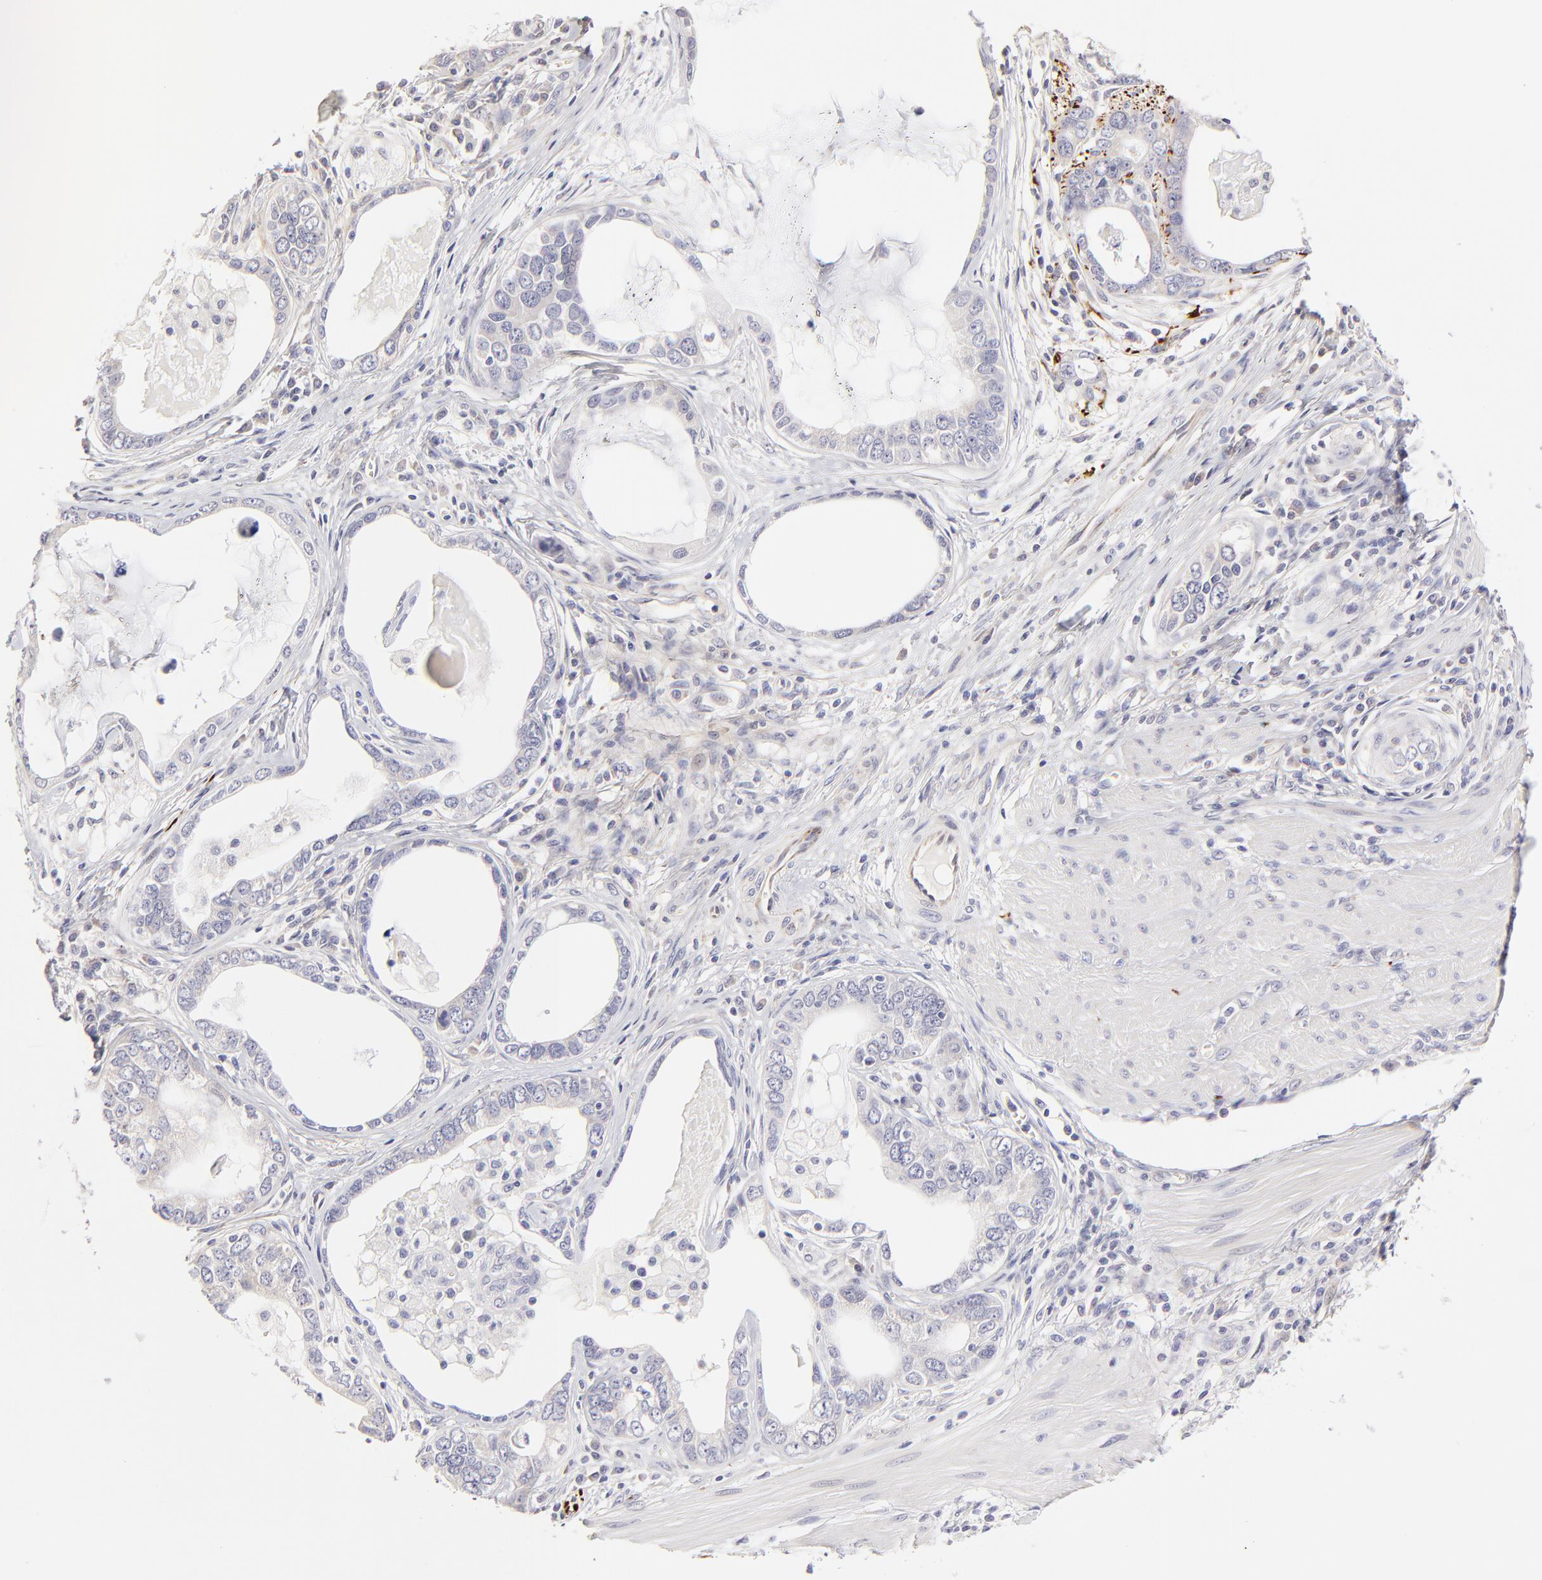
{"staining": {"intensity": "negative", "quantity": "none", "location": "none"}, "tissue": "stomach cancer", "cell_type": "Tumor cells", "image_type": "cancer", "snomed": [{"axis": "morphology", "description": "Adenocarcinoma, NOS"}, {"axis": "topography", "description": "Stomach, lower"}], "caption": "Tumor cells show no significant positivity in adenocarcinoma (stomach).", "gene": "BTG2", "patient": {"sex": "female", "age": 93}}